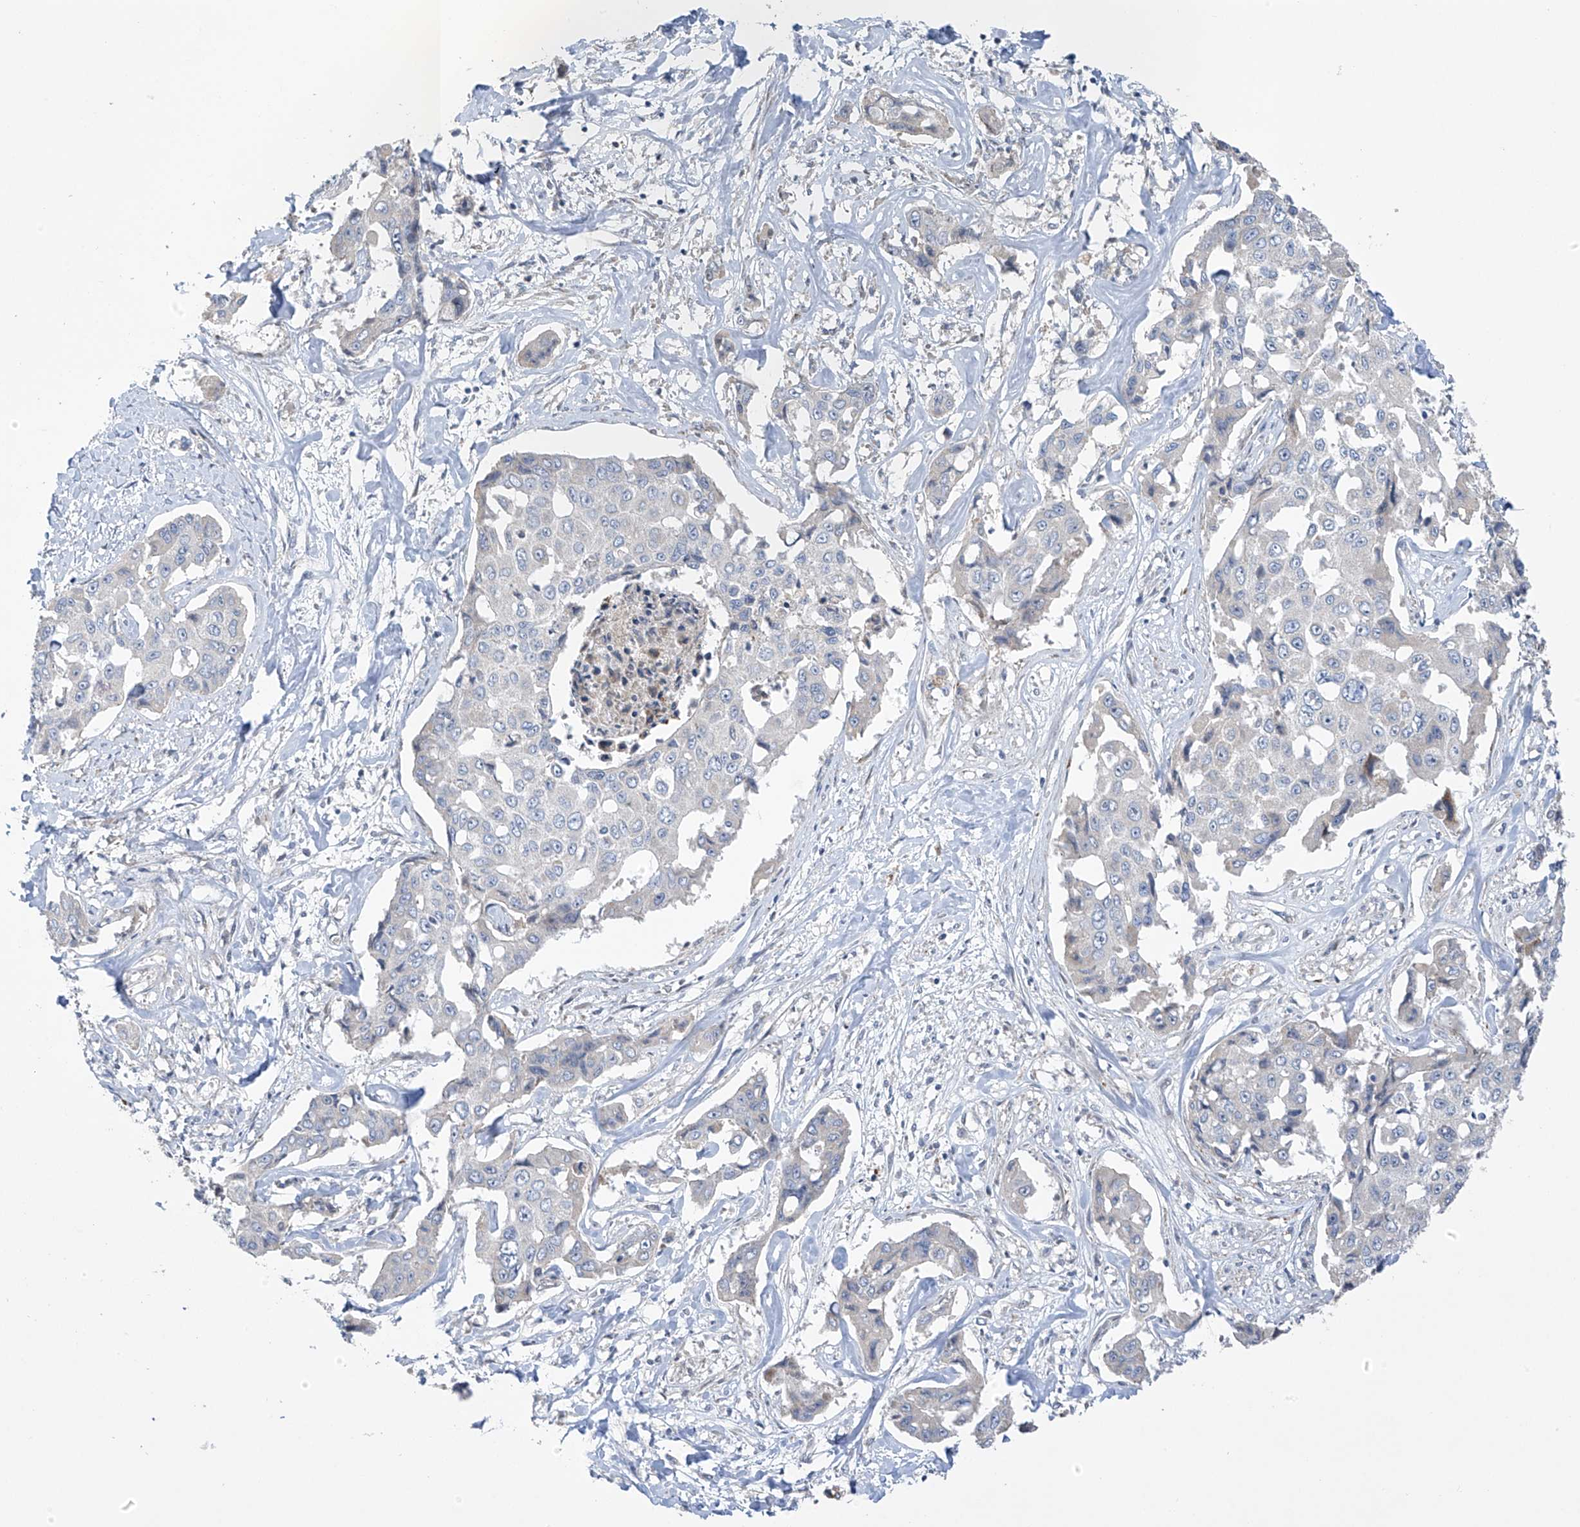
{"staining": {"intensity": "negative", "quantity": "none", "location": "none"}, "tissue": "liver cancer", "cell_type": "Tumor cells", "image_type": "cancer", "snomed": [{"axis": "morphology", "description": "Cholangiocarcinoma"}, {"axis": "topography", "description": "Liver"}], "caption": "This is a image of immunohistochemistry staining of liver cholangiocarcinoma, which shows no expression in tumor cells. The staining is performed using DAB brown chromogen with nuclei counter-stained in using hematoxylin.", "gene": "ZNF641", "patient": {"sex": "male", "age": 59}}